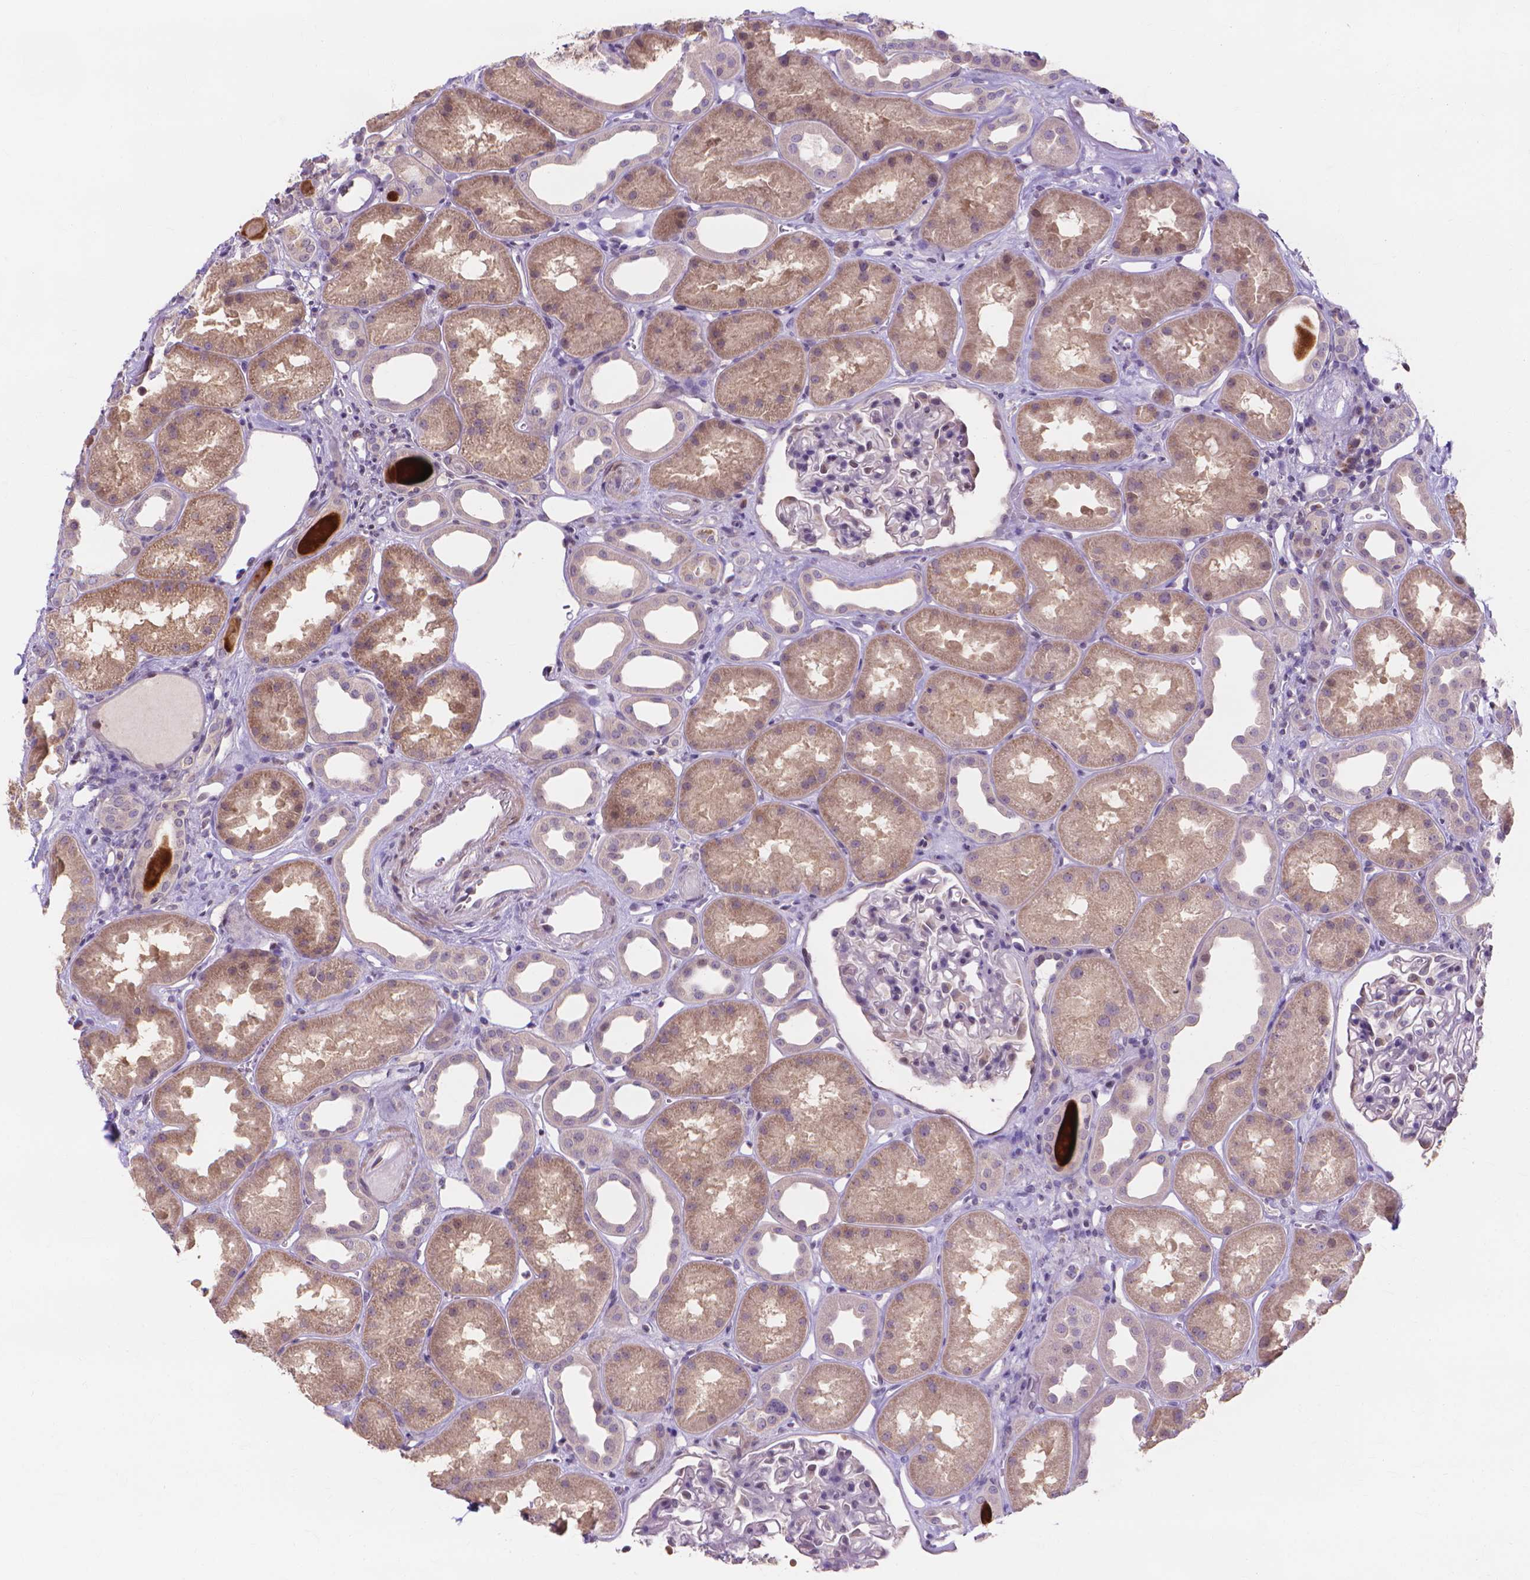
{"staining": {"intensity": "negative", "quantity": "none", "location": "none"}, "tissue": "kidney", "cell_type": "Cells in glomeruli", "image_type": "normal", "snomed": [{"axis": "morphology", "description": "Normal tissue, NOS"}, {"axis": "topography", "description": "Kidney"}], "caption": "Image shows no protein expression in cells in glomeruli of unremarkable kidney. (IHC, brightfield microscopy, high magnification).", "gene": "PRDM13", "patient": {"sex": "male", "age": 61}}